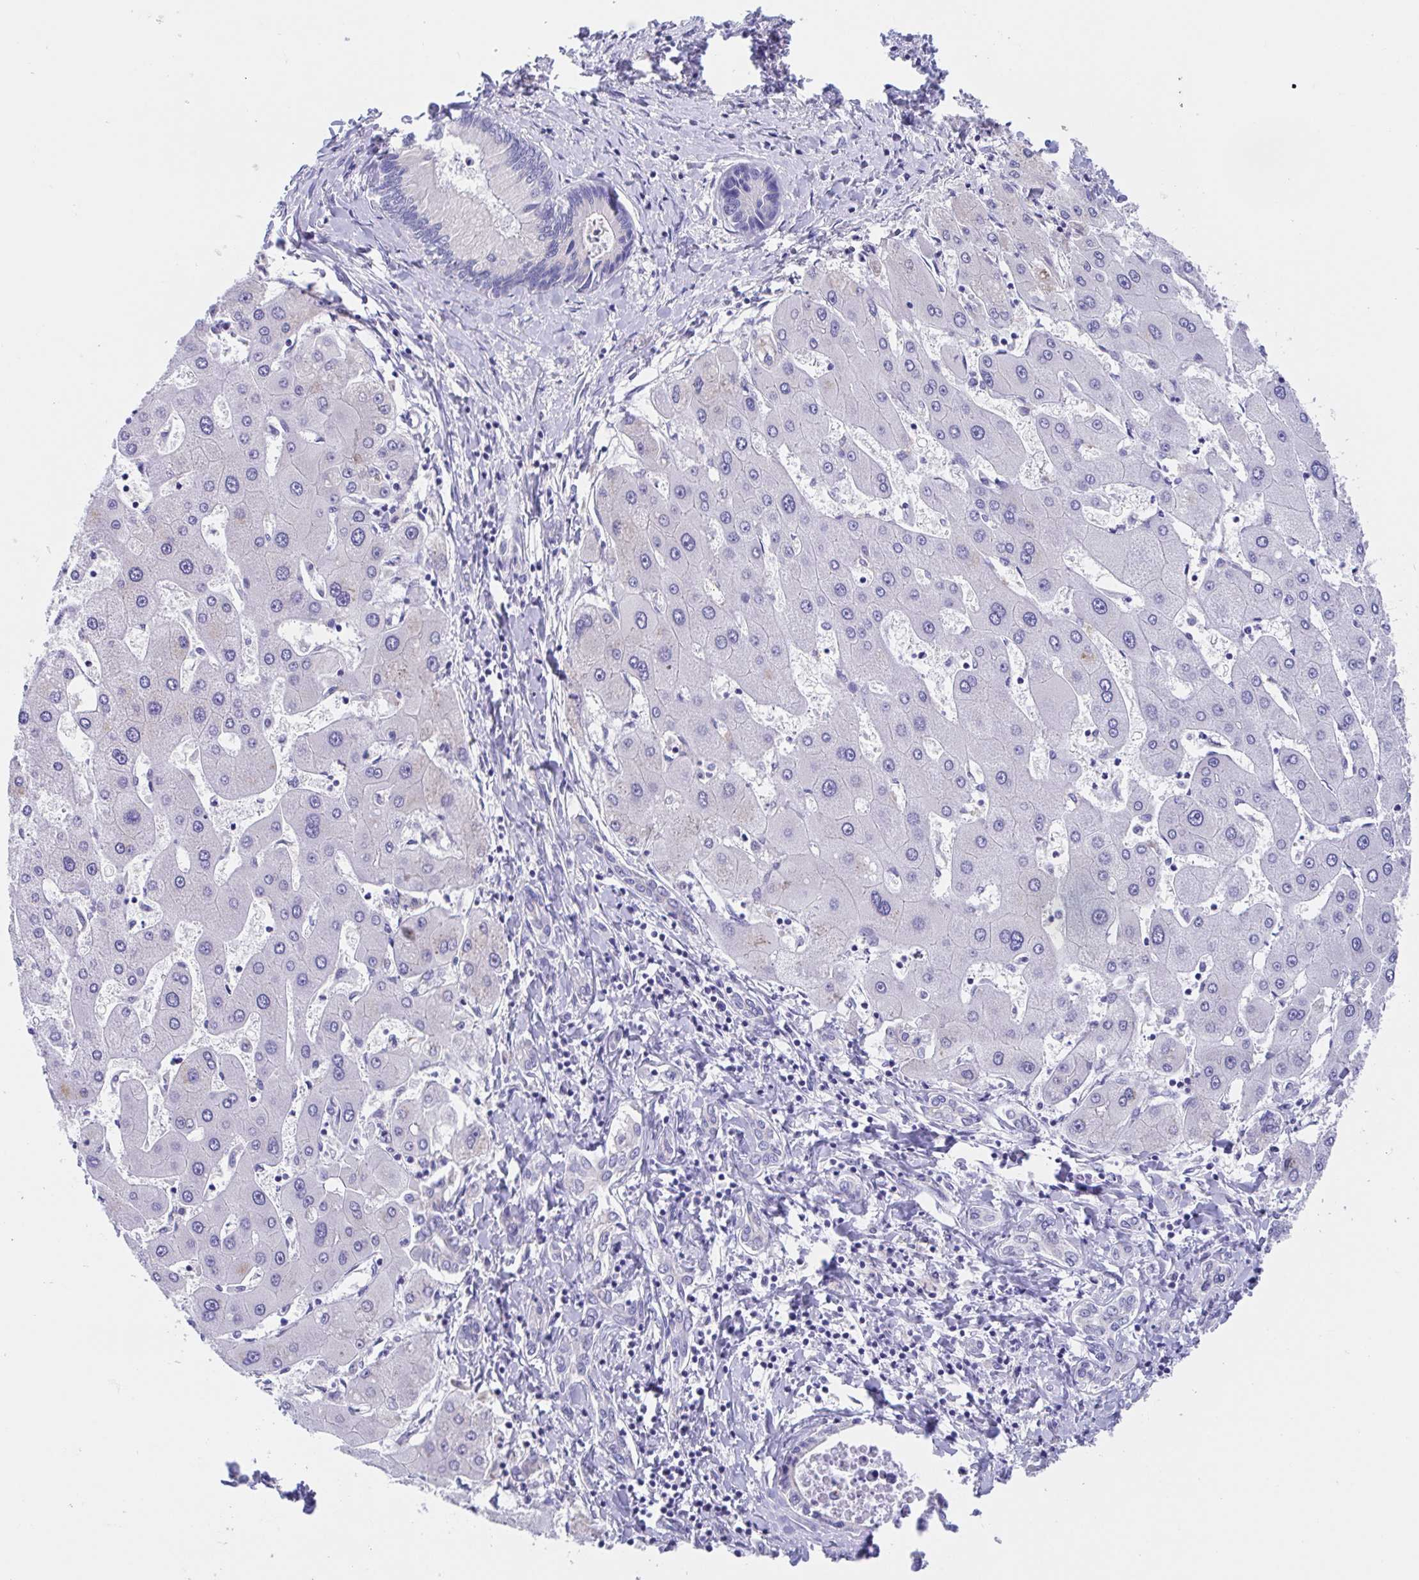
{"staining": {"intensity": "negative", "quantity": "none", "location": "none"}, "tissue": "liver cancer", "cell_type": "Tumor cells", "image_type": "cancer", "snomed": [{"axis": "morphology", "description": "Cholangiocarcinoma"}, {"axis": "topography", "description": "Liver"}], "caption": "Liver cholangiocarcinoma was stained to show a protein in brown. There is no significant positivity in tumor cells.", "gene": "SCG3", "patient": {"sex": "male", "age": 66}}